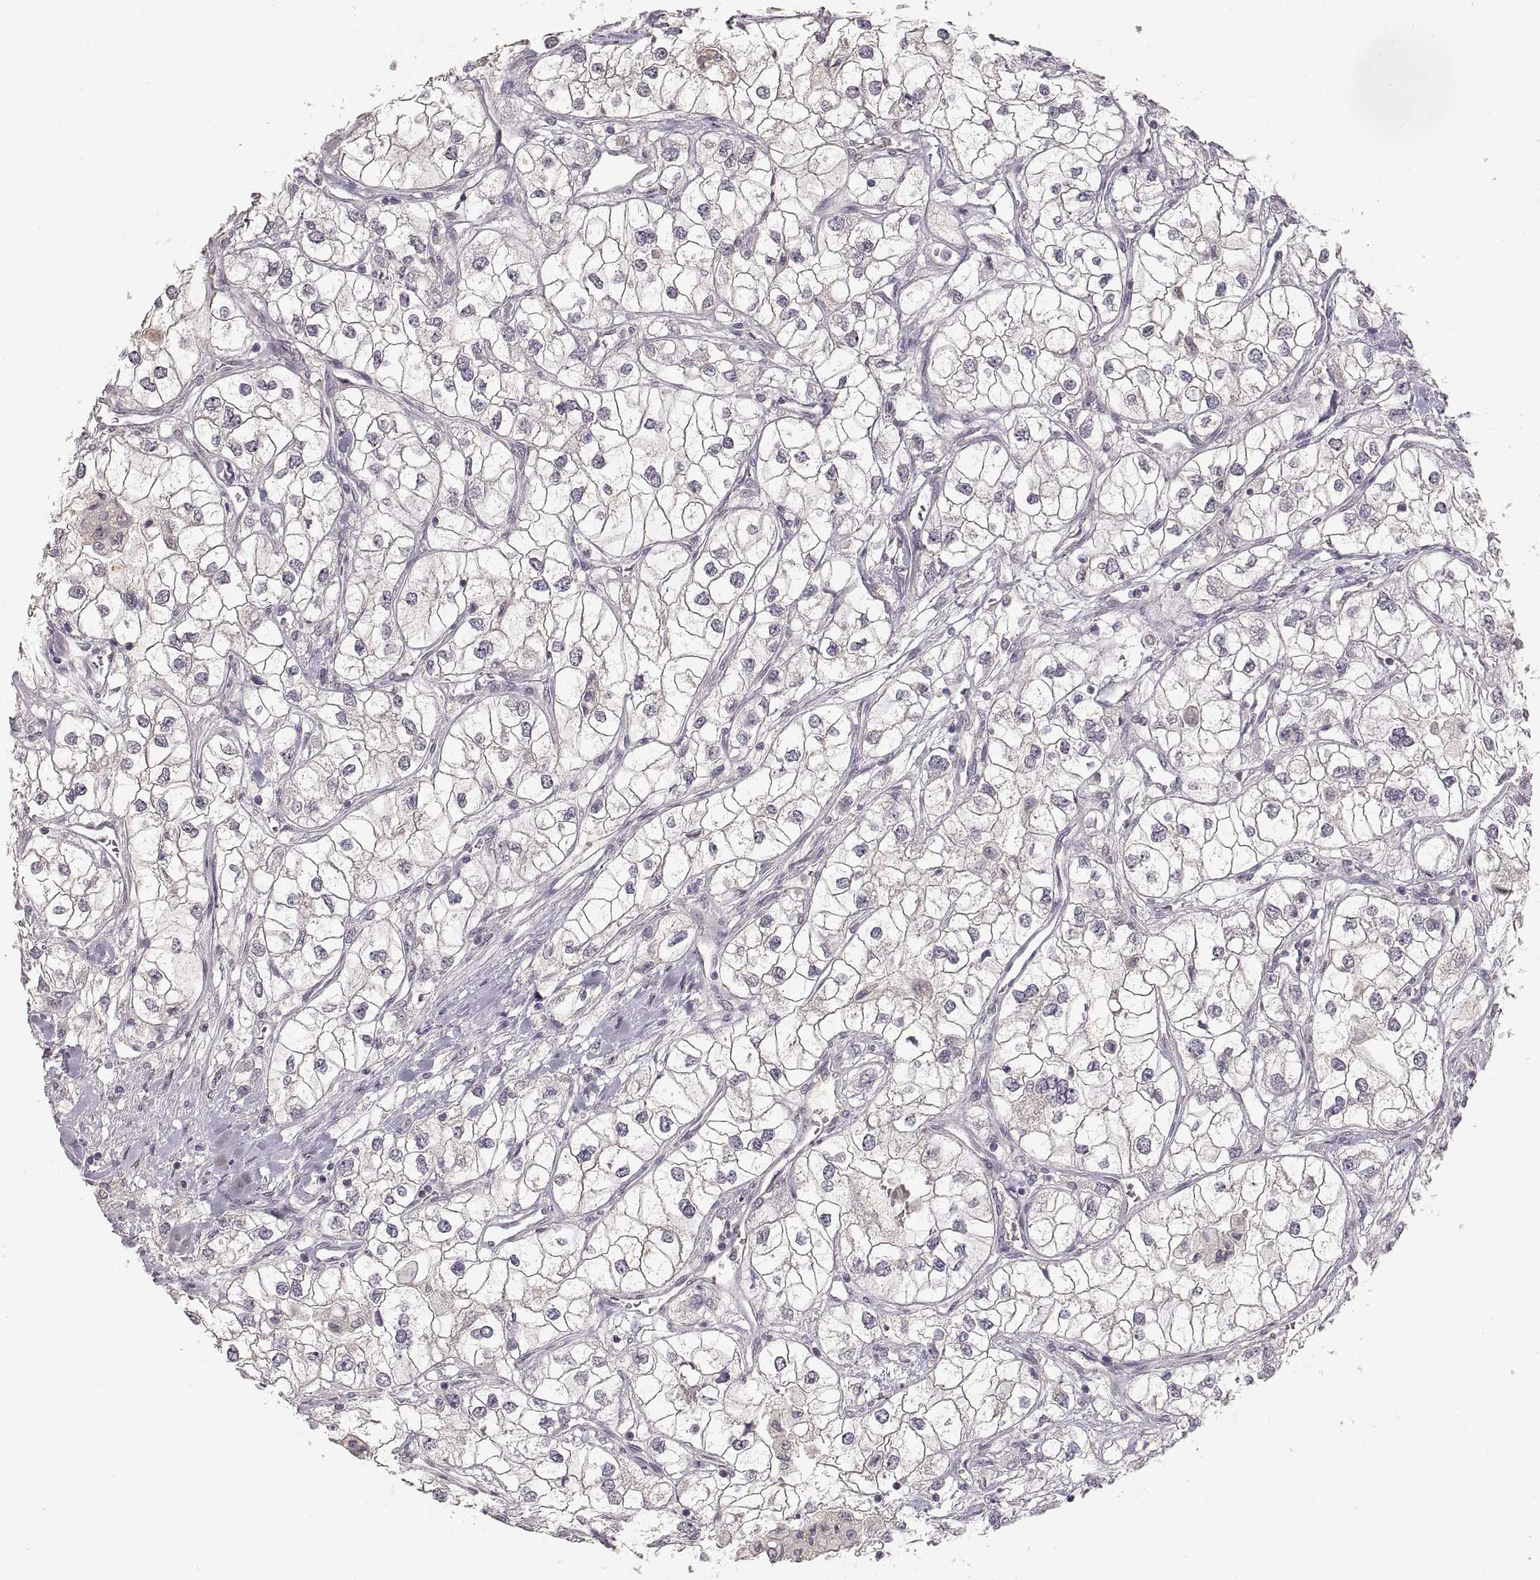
{"staining": {"intensity": "negative", "quantity": "none", "location": "none"}, "tissue": "renal cancer", "cell_type": "Tumor cells", "image_type": "cancer", "snomed": [{"axis": "morphology", "description": "Adenocarcinoma, NOS"}, {"axis": "topography", "description": "Kidney"}], "caption": "Tumor cells show no significant protein expression in adenocarcinoma (renal).", "gene": "LAMC2", "patient": {"sex": "male", "age": 59}}